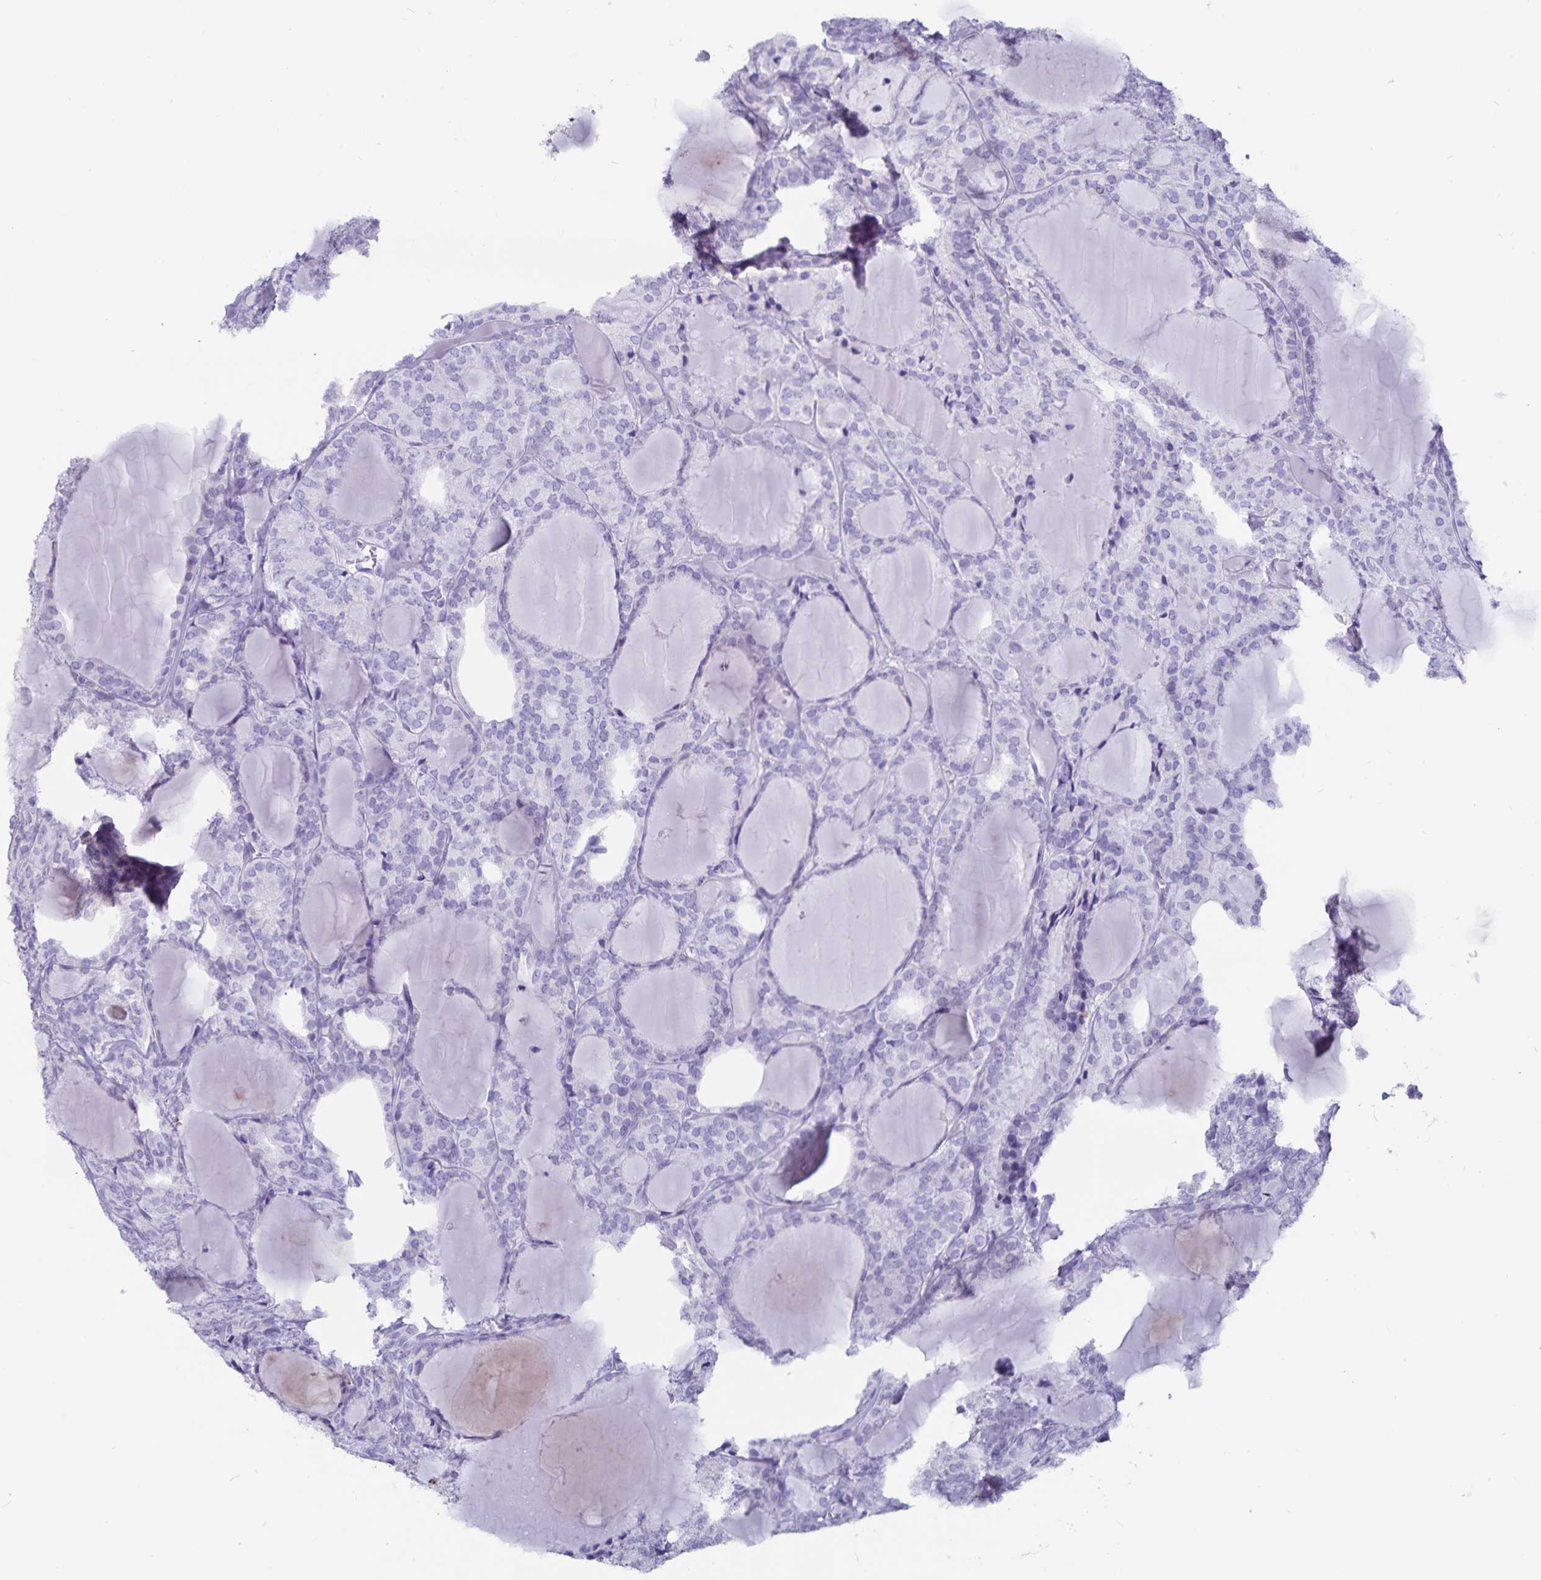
{"staining": {"intensity": "negative", "quantity": "none", "location": "none"}, "tissue": "thyroid cancer", "cell_type": "Tumor cells", "image_type": "cancer", "snomed": [{"axis": "morphology", "description": "Follicular adenoma carcinoma, NOS"}, {"axis": "topography", "description": "Thyroid gland"}], "caption": "This is an immunohistochemistry image of thyroid follicular adenoma carcinoma. There is no positivity in tumor cells.", "gene": "GPR137", "patient": {"sex": "male", "age": 74}}